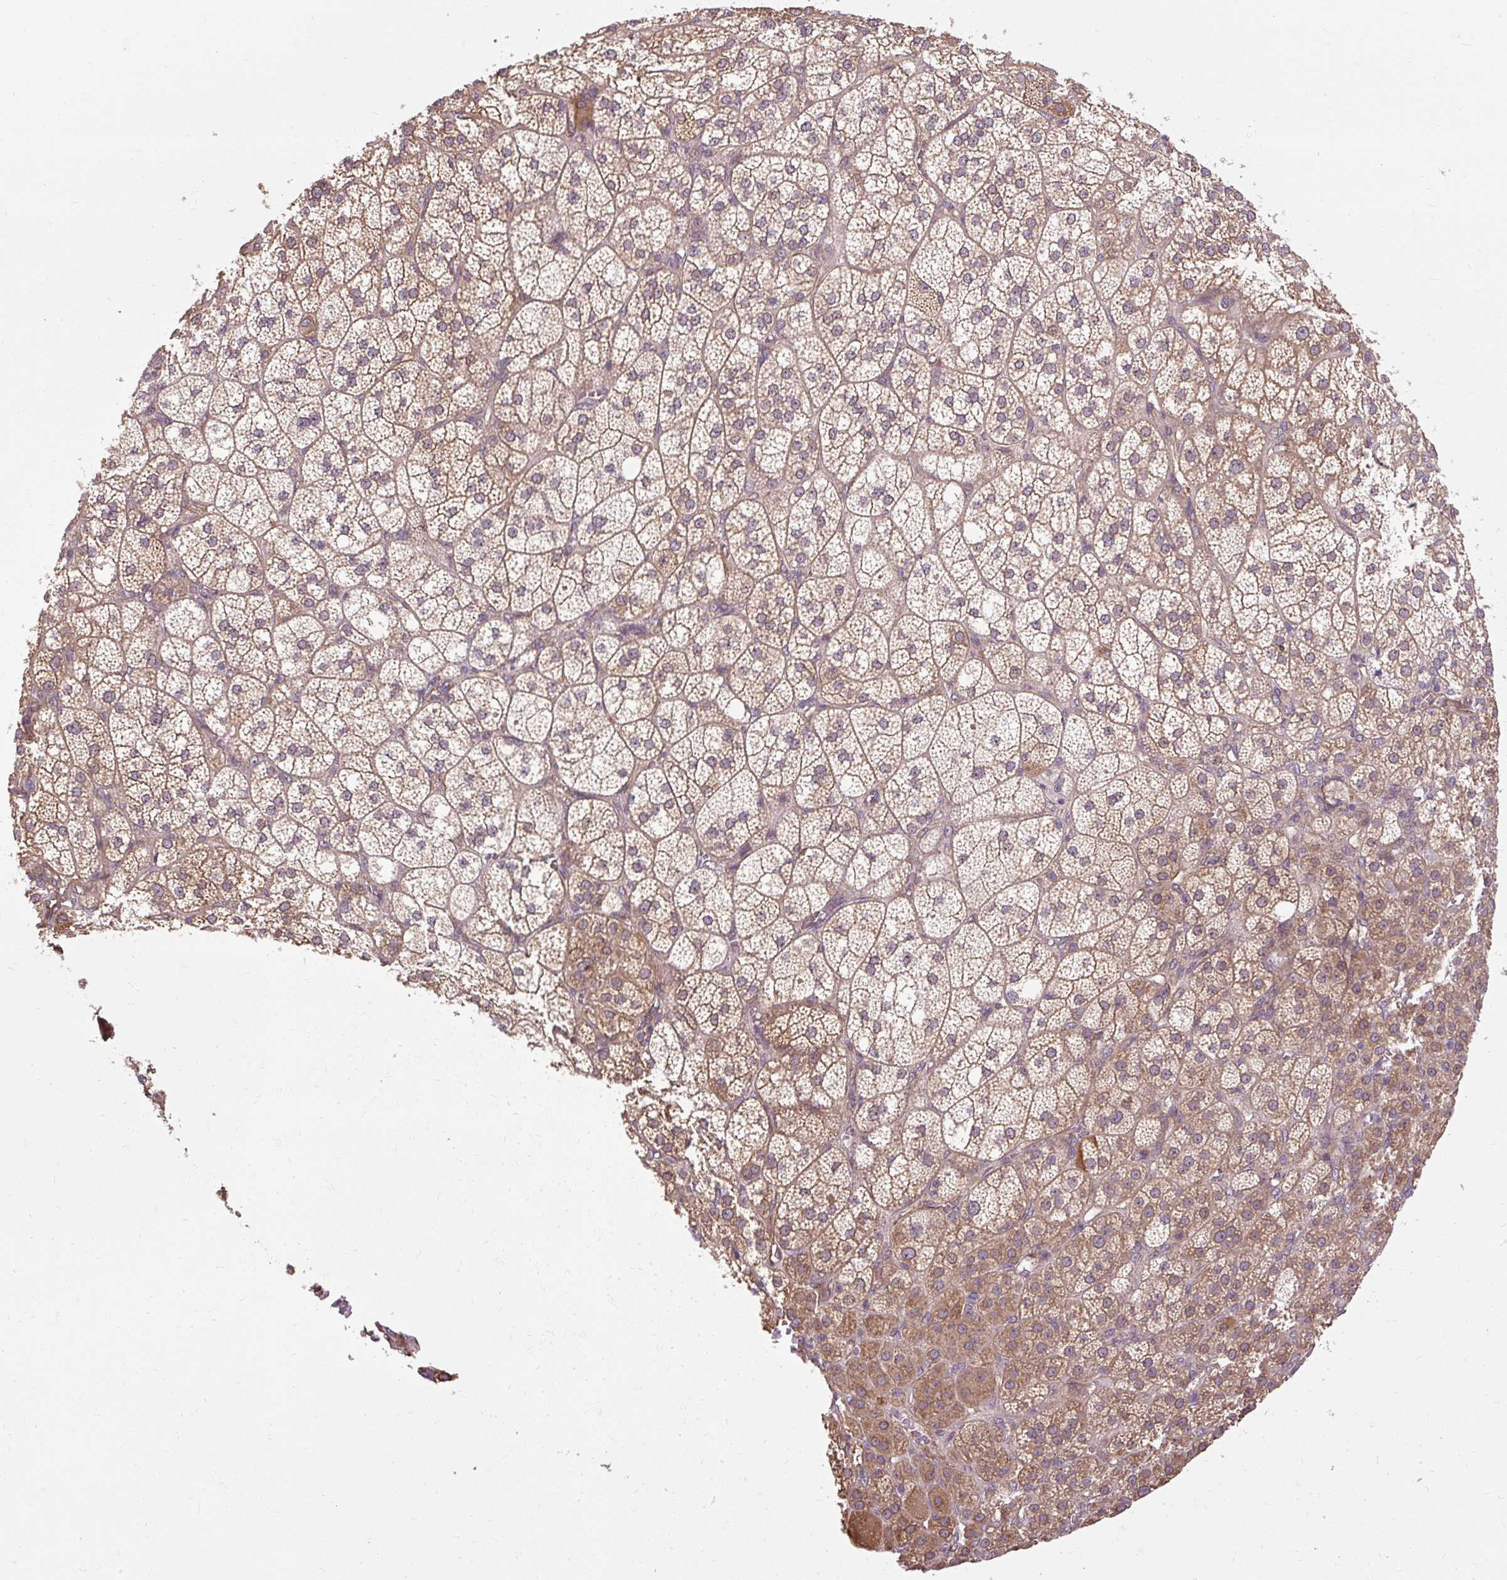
{"staining": {"intensity": "moderate", "quantity": ">75%", "location": "cytoplasmic/membranous"}, "tissue": "adrenal gland", "cell_type": "Glandular cells", "image_type": "normal", "snomed": [{"axis": "morphology", "description": "Normal tissue, NOS"}, {"axis": "topography", "description": "Adrenal gland"}], "caption": "This photomicrograph displays immunohistochemistry staining of benign human adrenal gland, with medium moderate cytoplasmic/membranous expression in about >75% of glandular cells.", "gene": "FLRT1", "patient": {"sex": "female", "age": 60}}